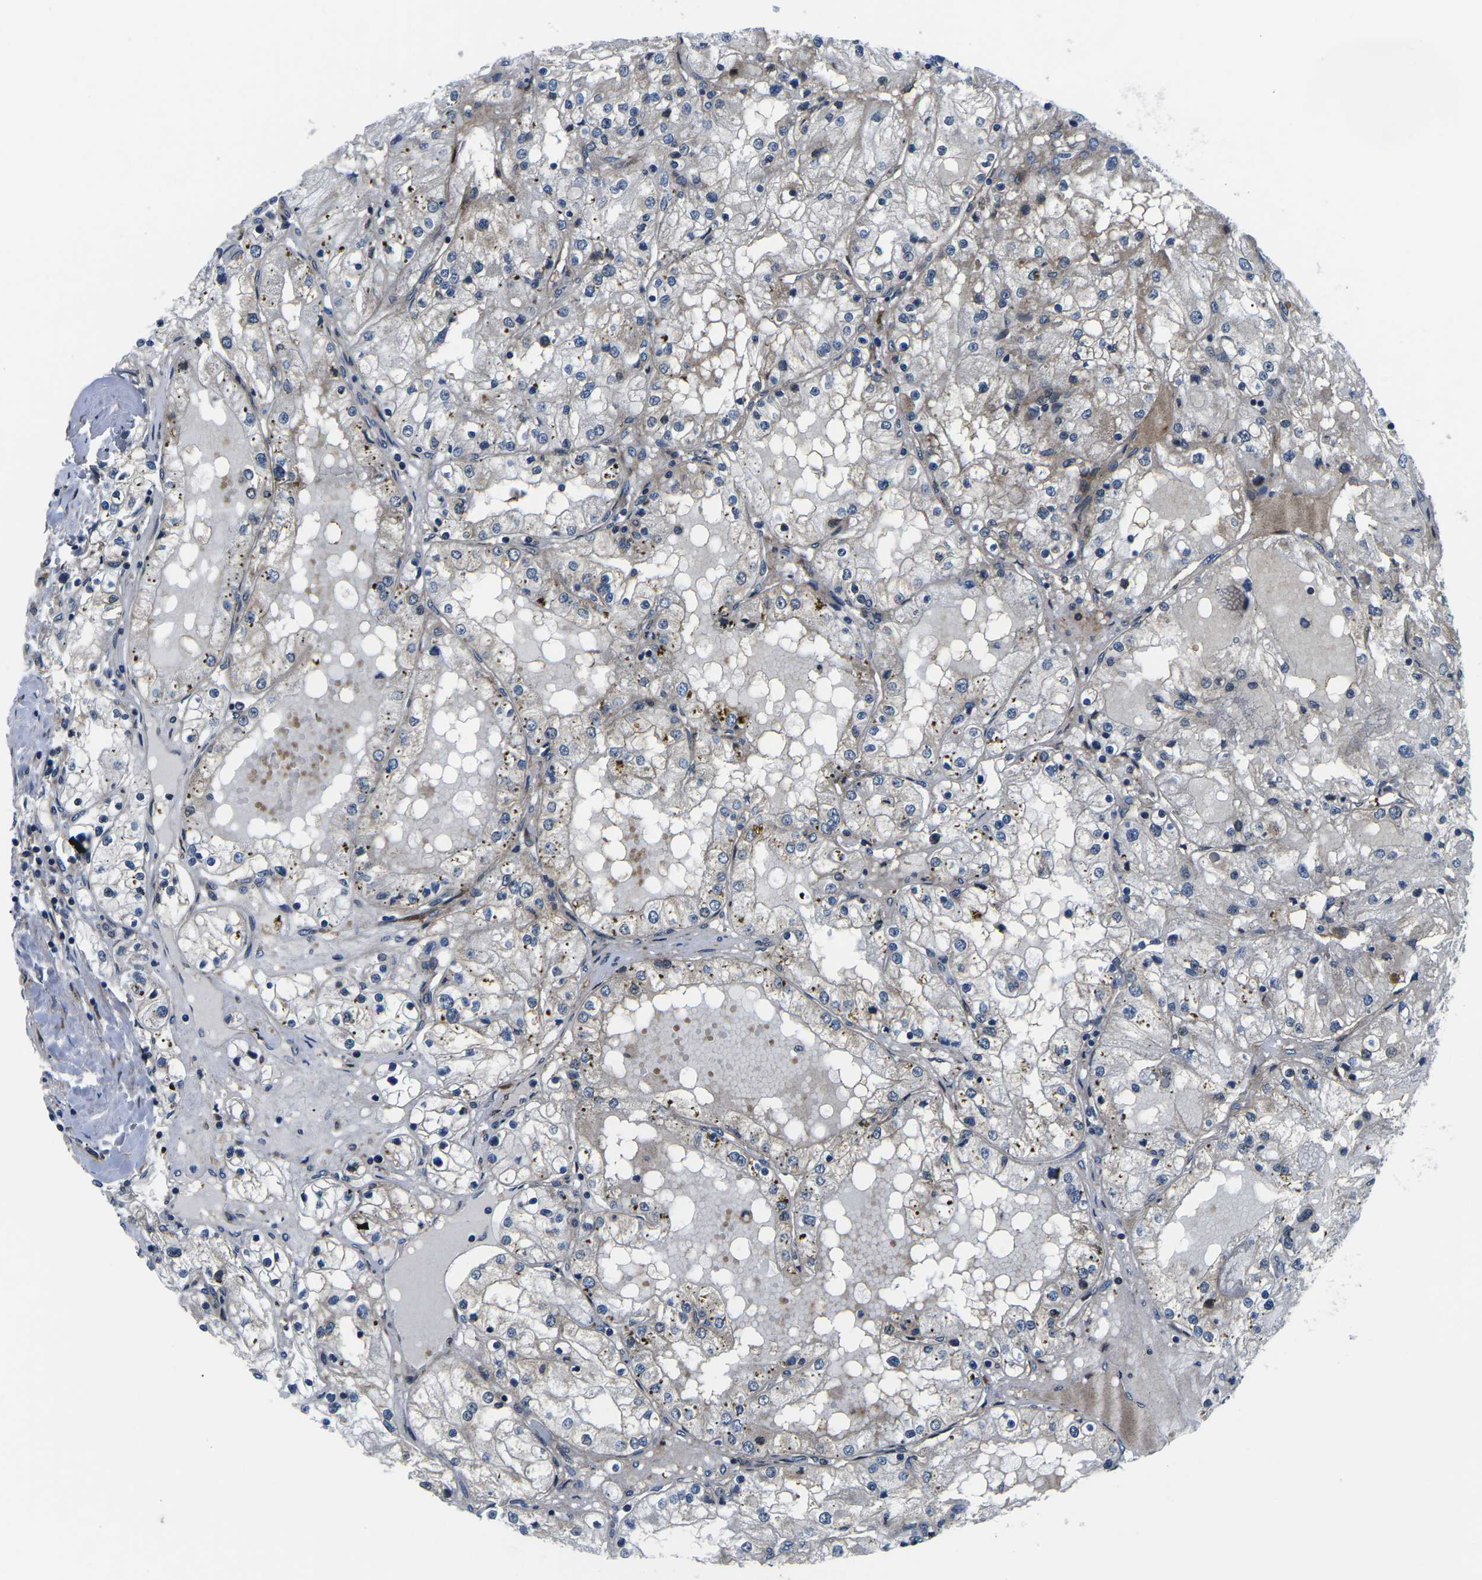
{"staining": {"intensity": "weak", "quantity": "<25%", "location": "cytoplasmic/membranous"}, "tissue": "renal cancer", "cell_type": "Tumor cells", "image_type": "cancer", "snomed": [{"axis": "morphology", "description": "Adenocarcinoma, NOS"}, {"axis": "topography", "description": "Kidney"}], "caption": "Immunohistochemistry (IHC) image of renal cancer (adenocarcinoma) stained for a protein (brown), which exhibits no expression in tumor cells.", "gene": "EIF4E", "patient": {"sex": "male", "age": 68}}